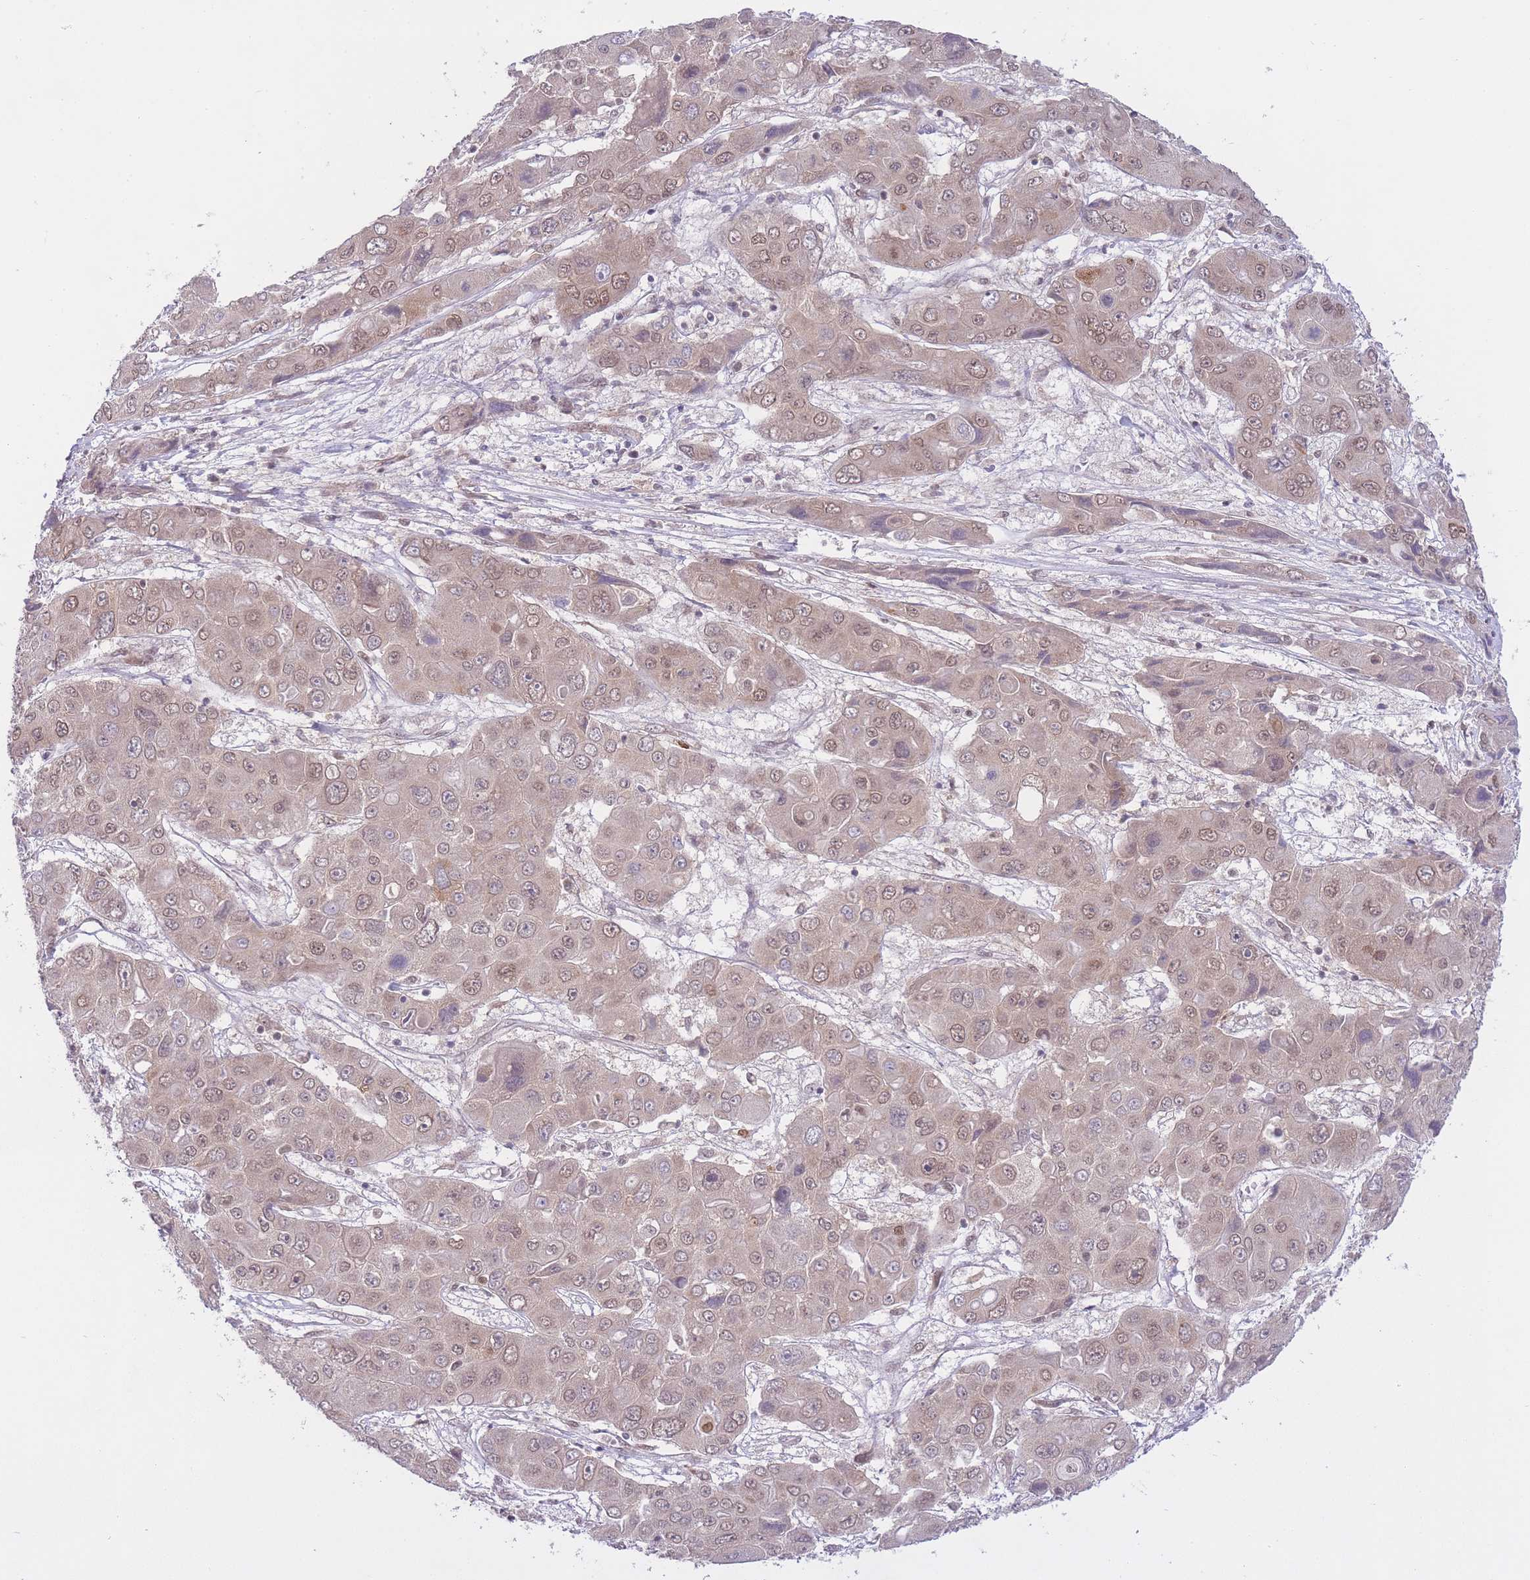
{"staining": {"intensity": "weak", "quantity": "25%-75%", "location": "nuclear"}, "tissue": "liver cancer", "cell_type": "Tumor cells", "image_type": "cancer", "snomed": [{"axis": "morphology", "description": "Cholangiocarcinoma"}, {"axis": "topography", "description": "Liver"}], "caption": "Immunohistochemistry (IHC) photomicrograph of neoplastic tissue: human liver cholangiocarcinoma stained using immunohistochemistry (IHC) displays low levels of weak protein expression localized specifically in the nuclear of tumor cells, appearing as a nuclear brown color.", "gene": "TMED3", "patient": {"sex": "male", "age": 67}}